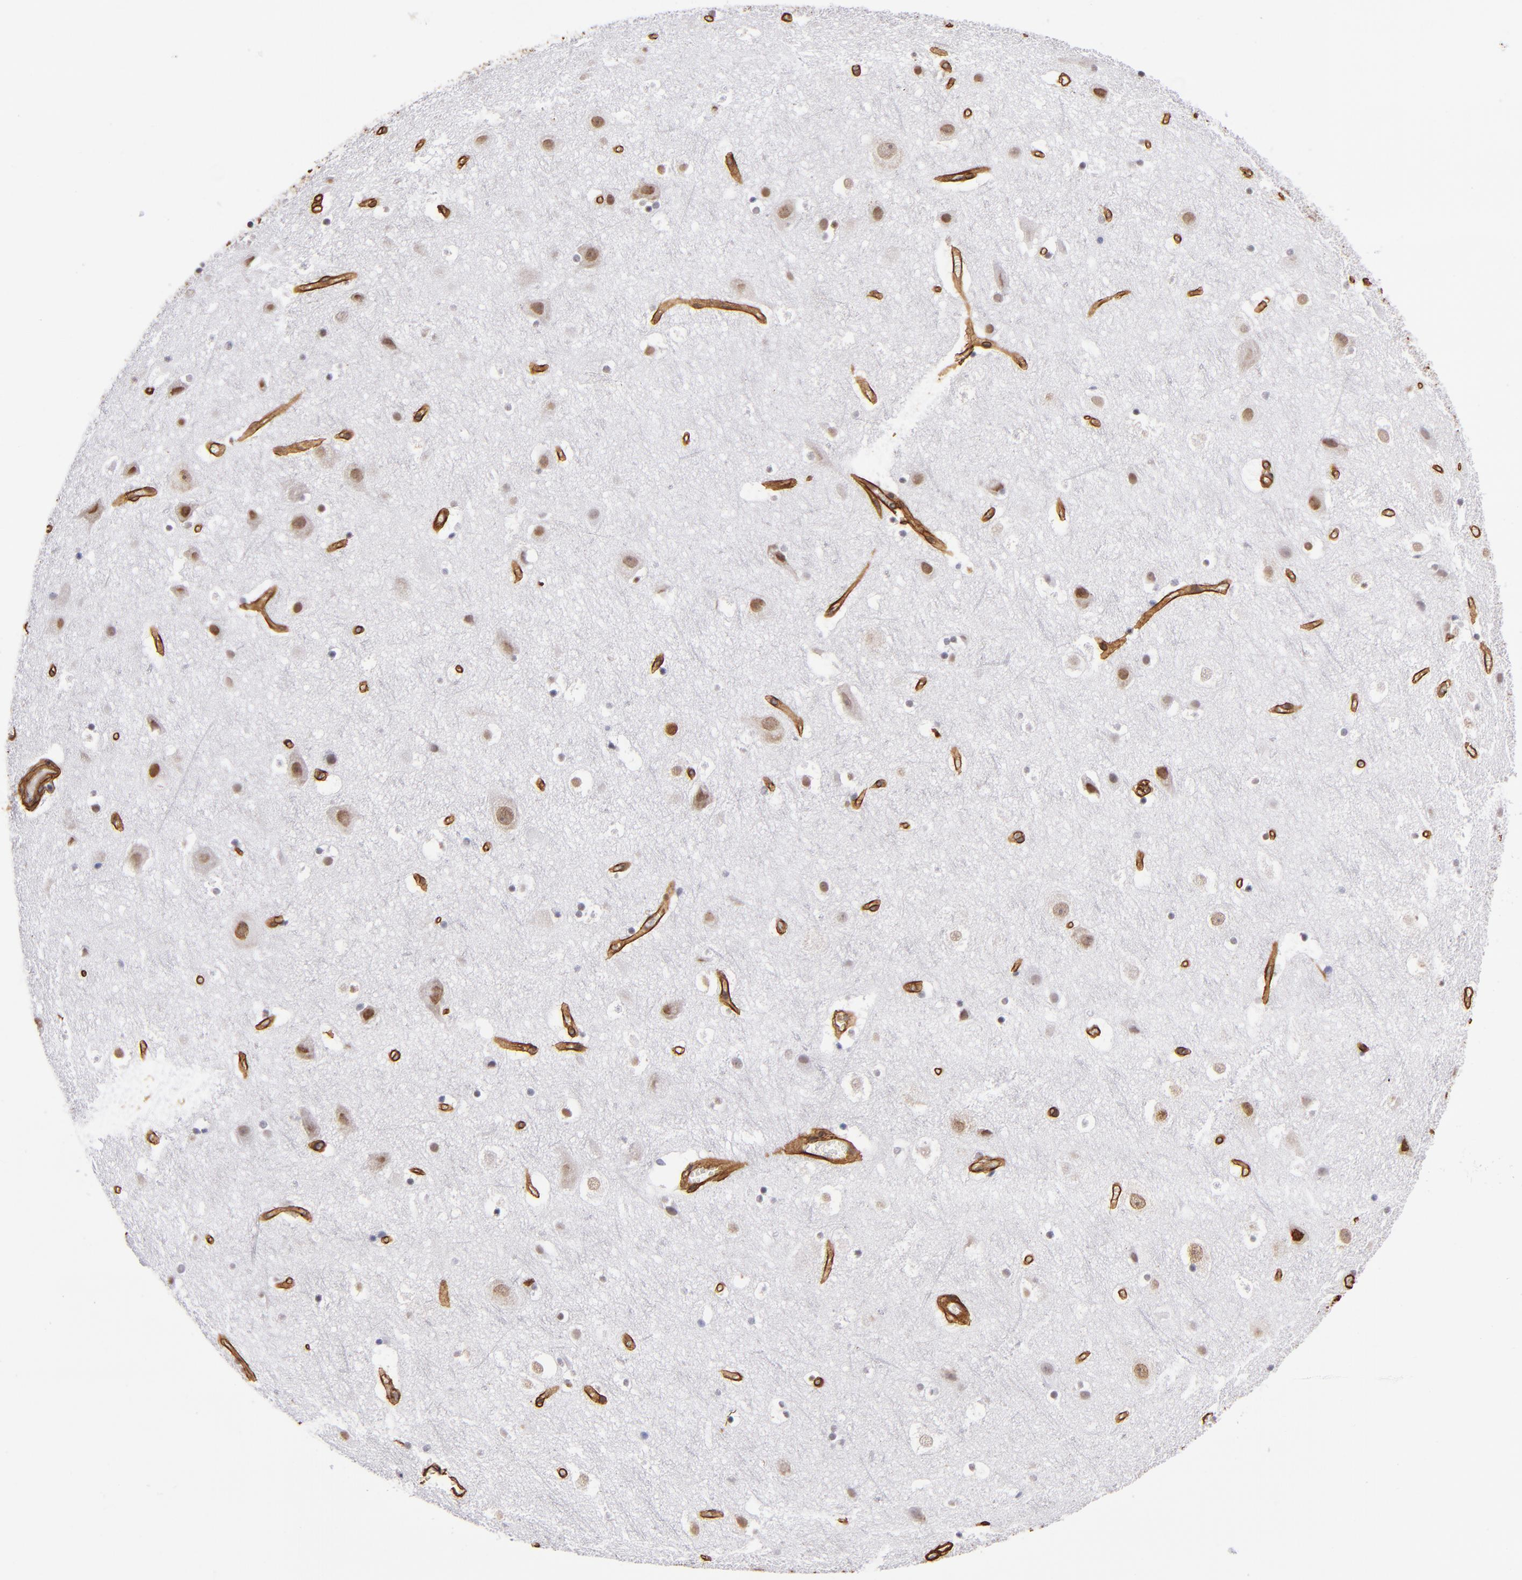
{"staining": {"intensity": "moderate", "quantity": ">75%", "location": "cytoplasmic/membranous"}, "tissue": "cerebral cortex", "cell_type": "Endothelial cells", "image_type": "normal", "snomed": [{"axis": "morphology", "description": "Normal tissue, NOS"}, {"axis": "topography", "description": "Cerebral cortex"}], "caption": "A brown stain shows moderate cytoplasmic/membranous expression of a protein in endothelial cells of benign human cerebral cortex. (brown staining indicates protein expression, while blue staining denotes nuclei).", "gene": "LAMC1", "patient": {"sex": "male", "age": 45}}